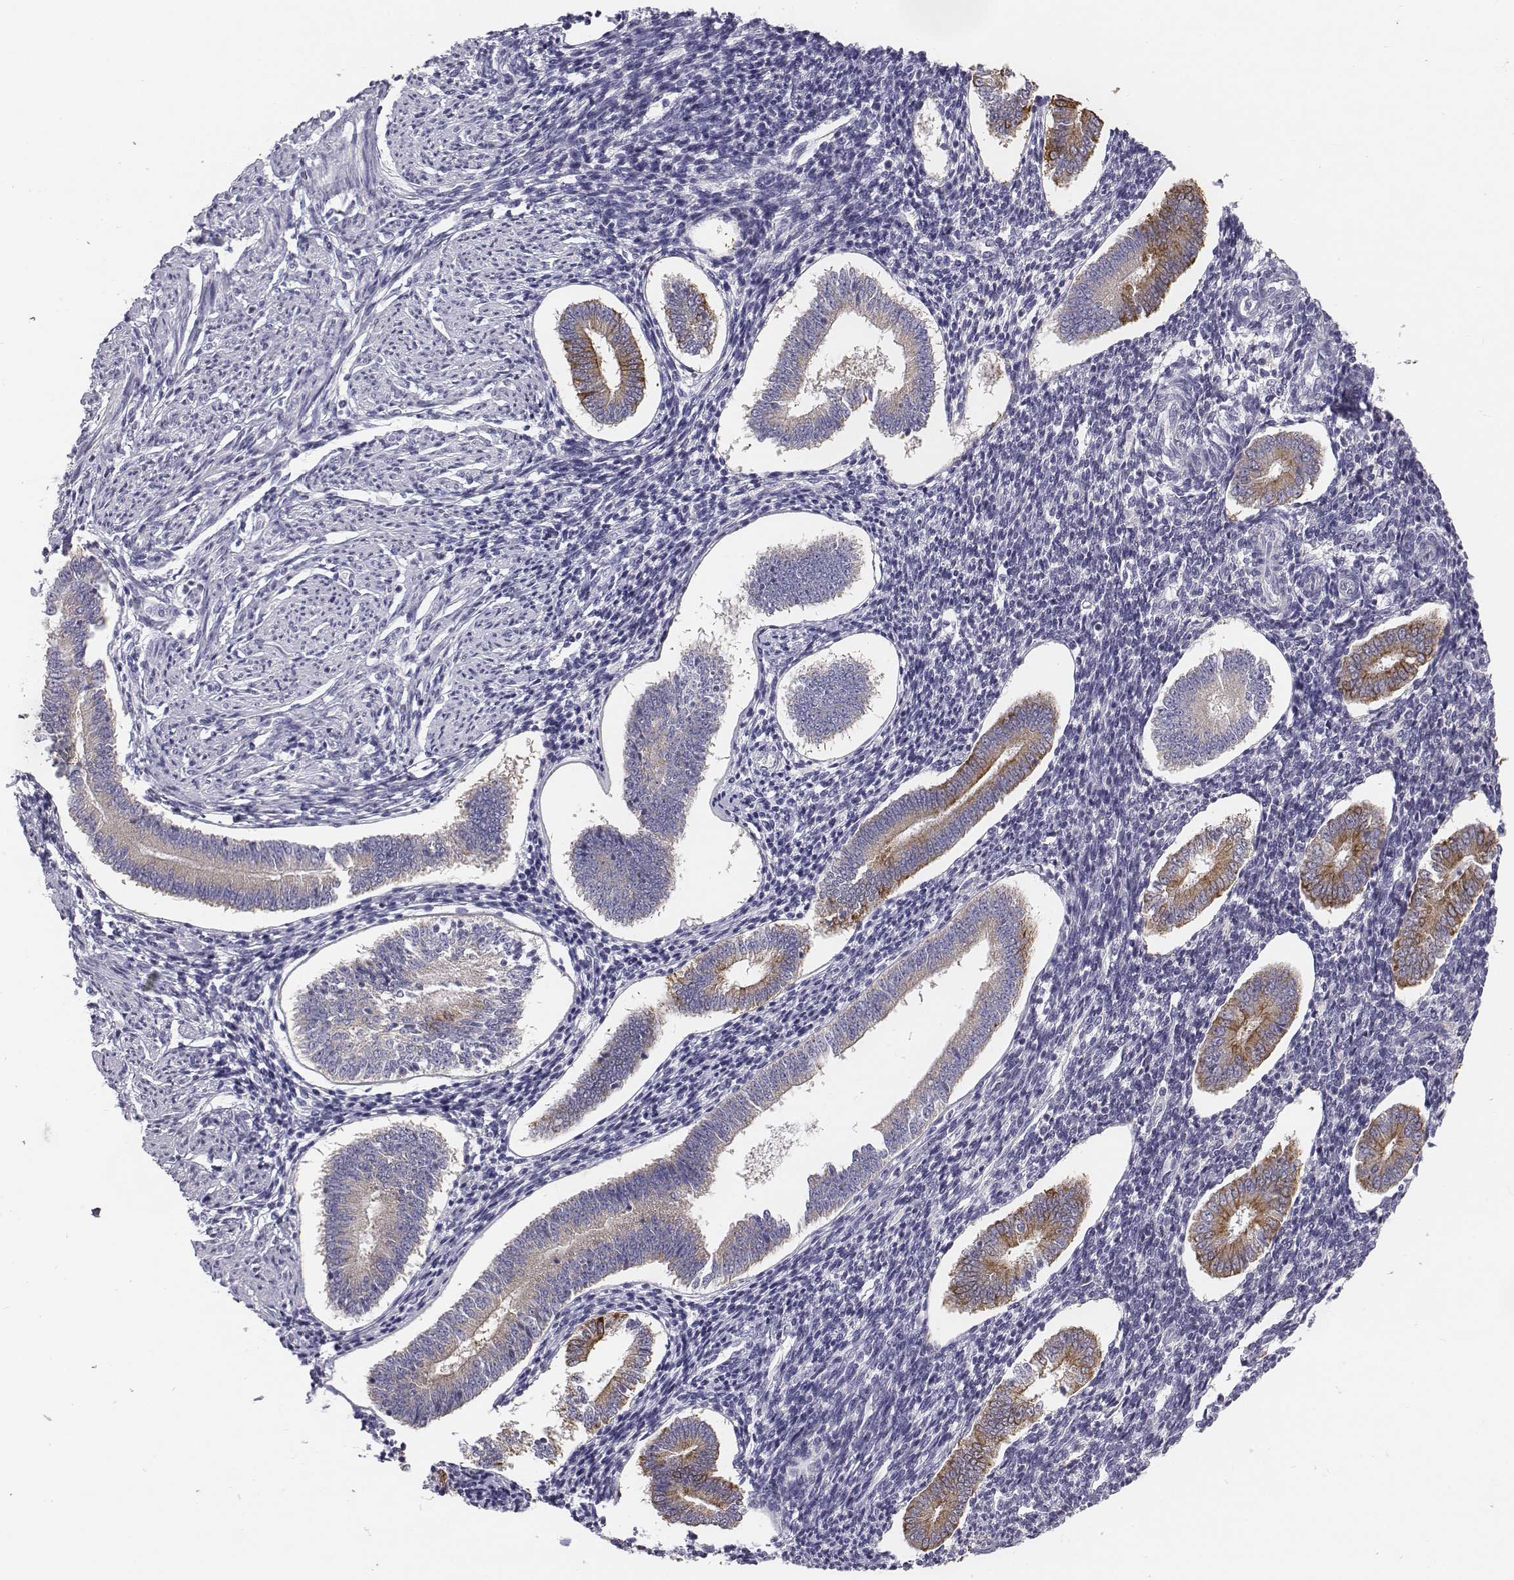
{"staining": {"intensity": "negative", "quantity": "none", "location": "none"}, "tissue": "endometrium", "cell_type": "Cells in endometrial stroma", "image_type": "normal", "snomed": [{"axis": "morphology", "description": "Normal tissue, NOS"}, {"axis": "topography", "description": "Endometrium"}], "caption": "IHC image of benign human endometrium stained for a protein (brown), which reveals no expression in cells in endometrial stroma. Nuclei are stained in blue.", "gene": "CHST14", "patient": {"sex": "female", "age": 40}}